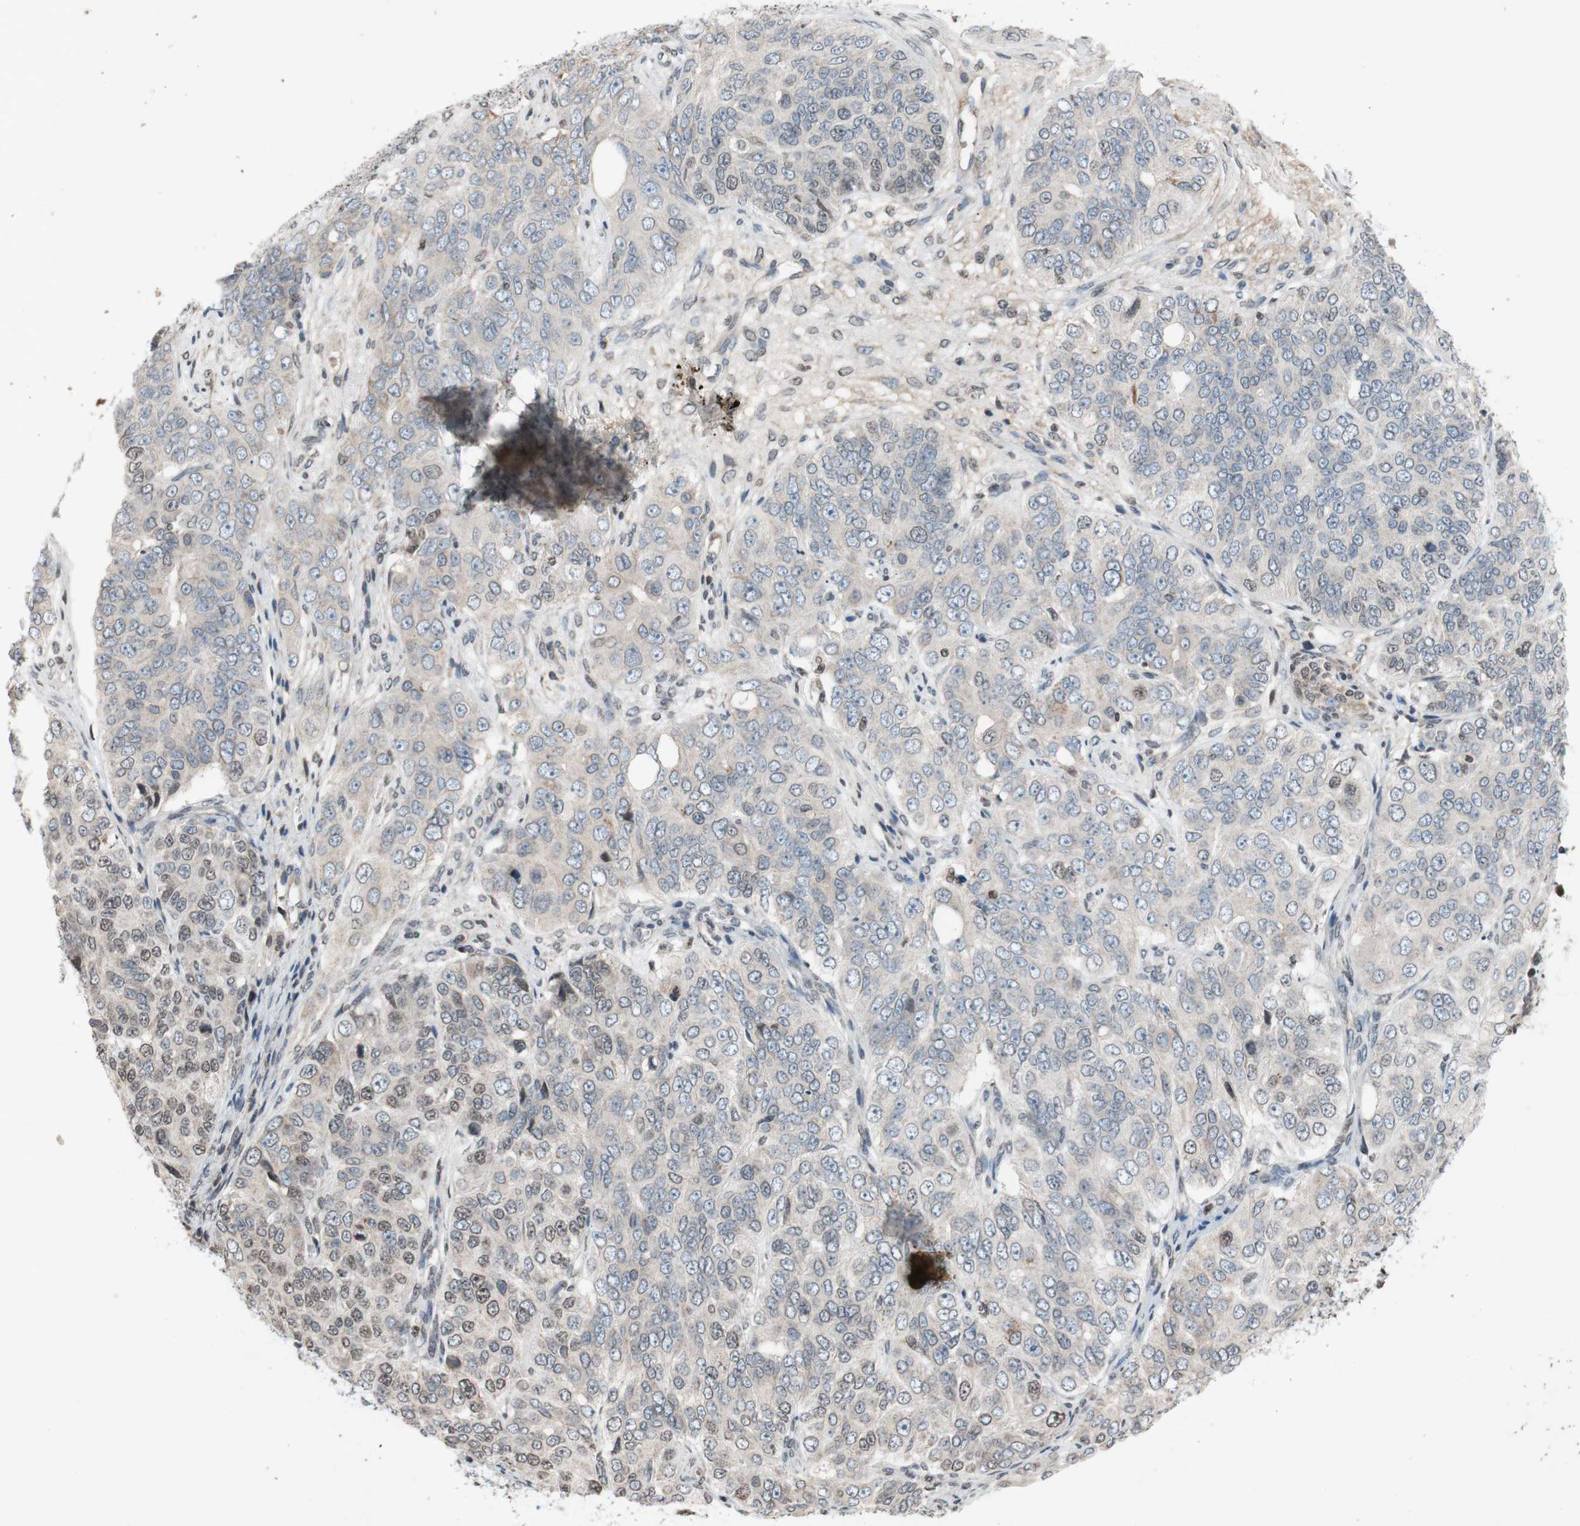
{"staining": {"intensity": "weak", "quantity": "<25%", "location": "nuclear"}, "tissue": "ovarian cancer", "cell_type": "Tumor cells", "image_type": "cancer", "snomed": [{"axis": "morphology", "description": "Carcinoma, endometroid"}, {"axis": "topography", "description": "Ovary"}], "caption": "Tumor cells show no significant protein expression in ovarian endometroid carcinoma.", "gene": "MCM6", "patient": {"sex": "female", "age": 51}}